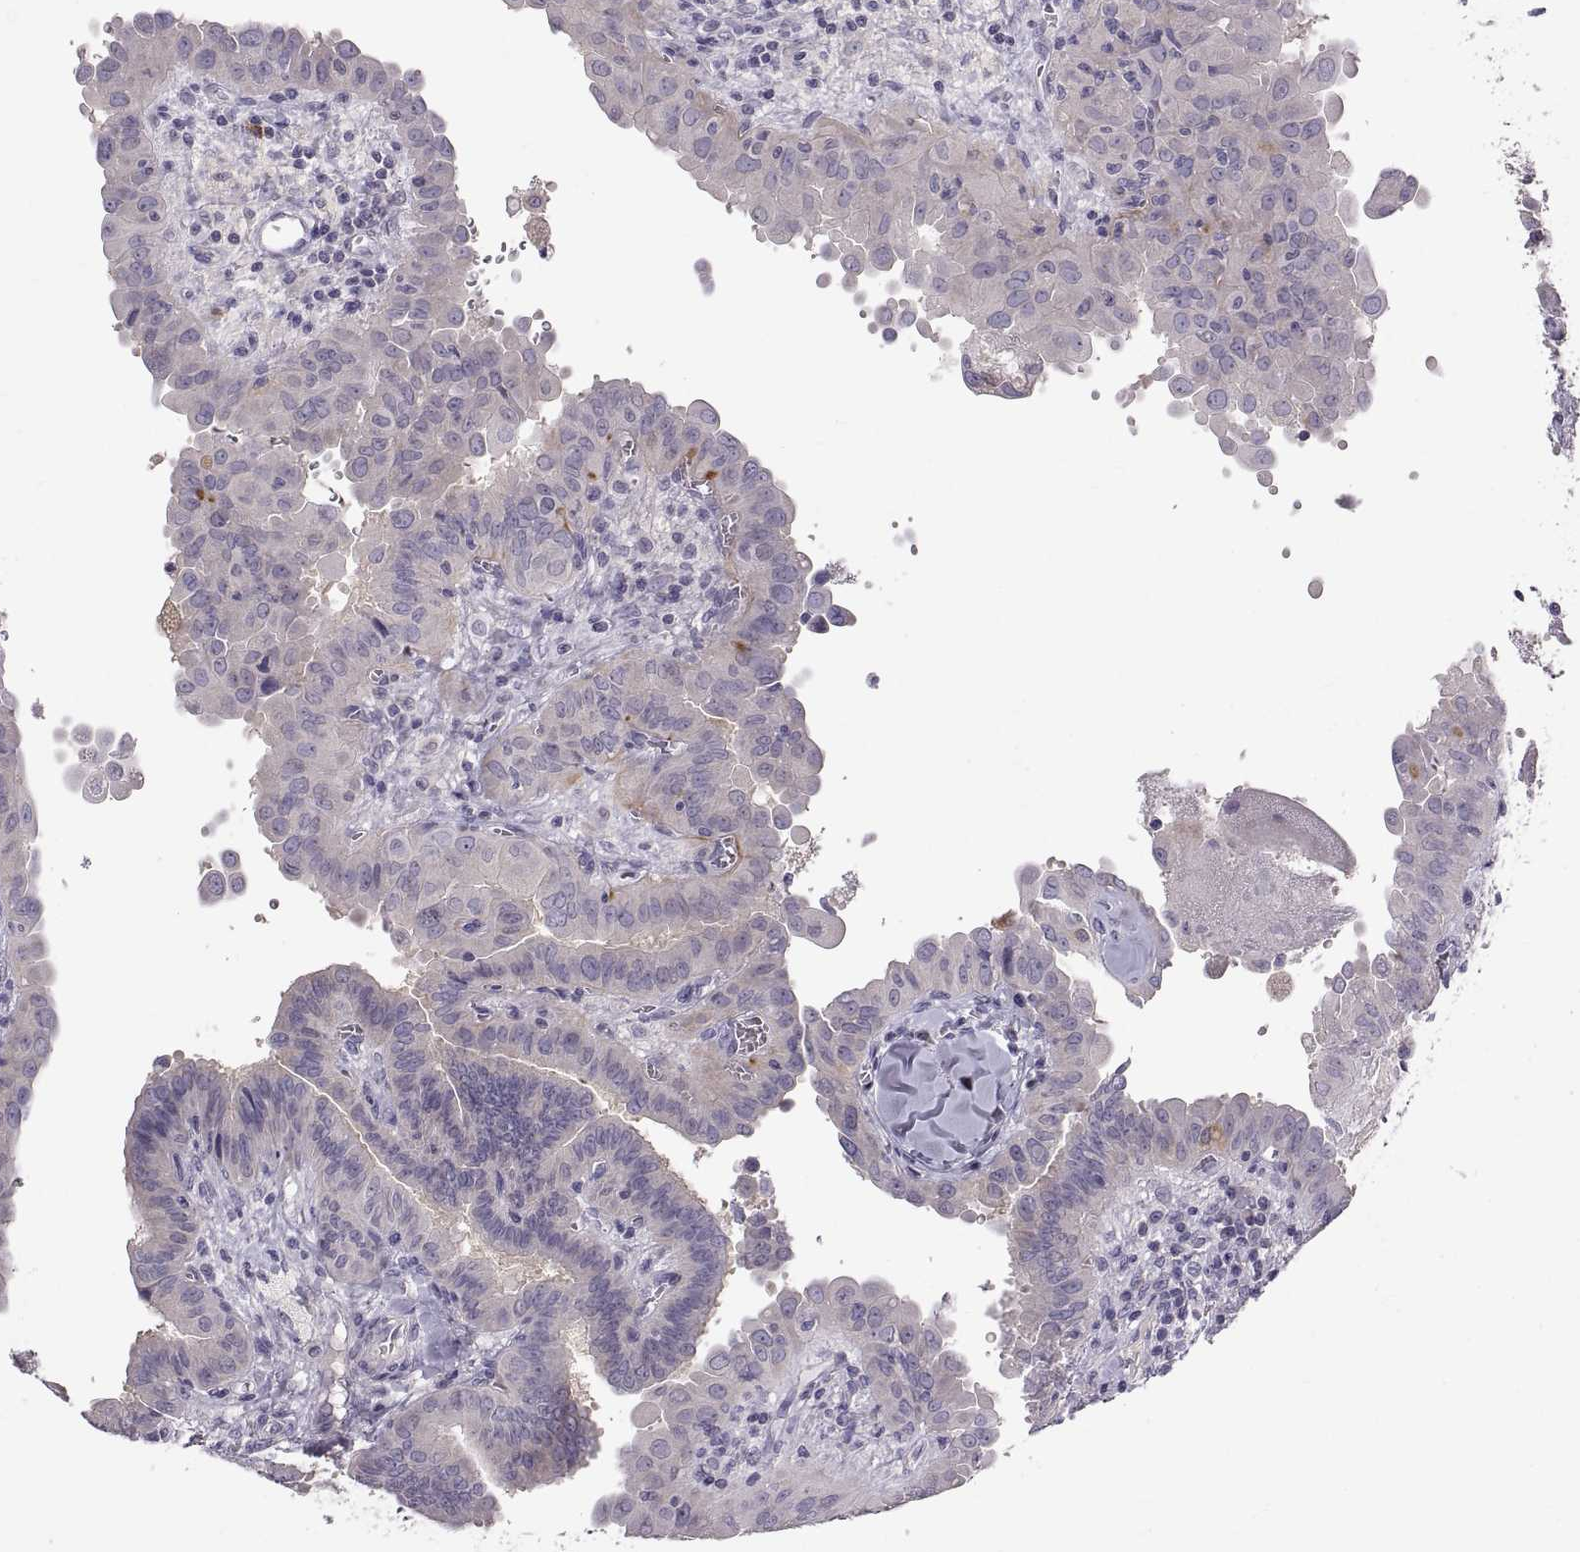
{"staining": {"intensity": "negative", "quantity": "none", "location": "none"}, "tissue": "thyroid cancer", "cell_type": "Tumor cells", "image_type": "cancer", "snomed": [{"axis": "morphology", "description": "Papillary adenocarcinoma, NOS"}, {"axis": "topography", "description": "Thyroid gland"}], "caption": "Micrograph shows no protein positivity in tumor cells of papillary adenocarcinoma (thyroid) tissue. (Stains: DAB (3,3'-diaminobenzidine) immunohistochemistry with hematoxylin counter stain, Microscopy: brightfield microscopy at high magnification).", "gene": "WFDC8", "patient": {"sex": "female", "age": 37}}